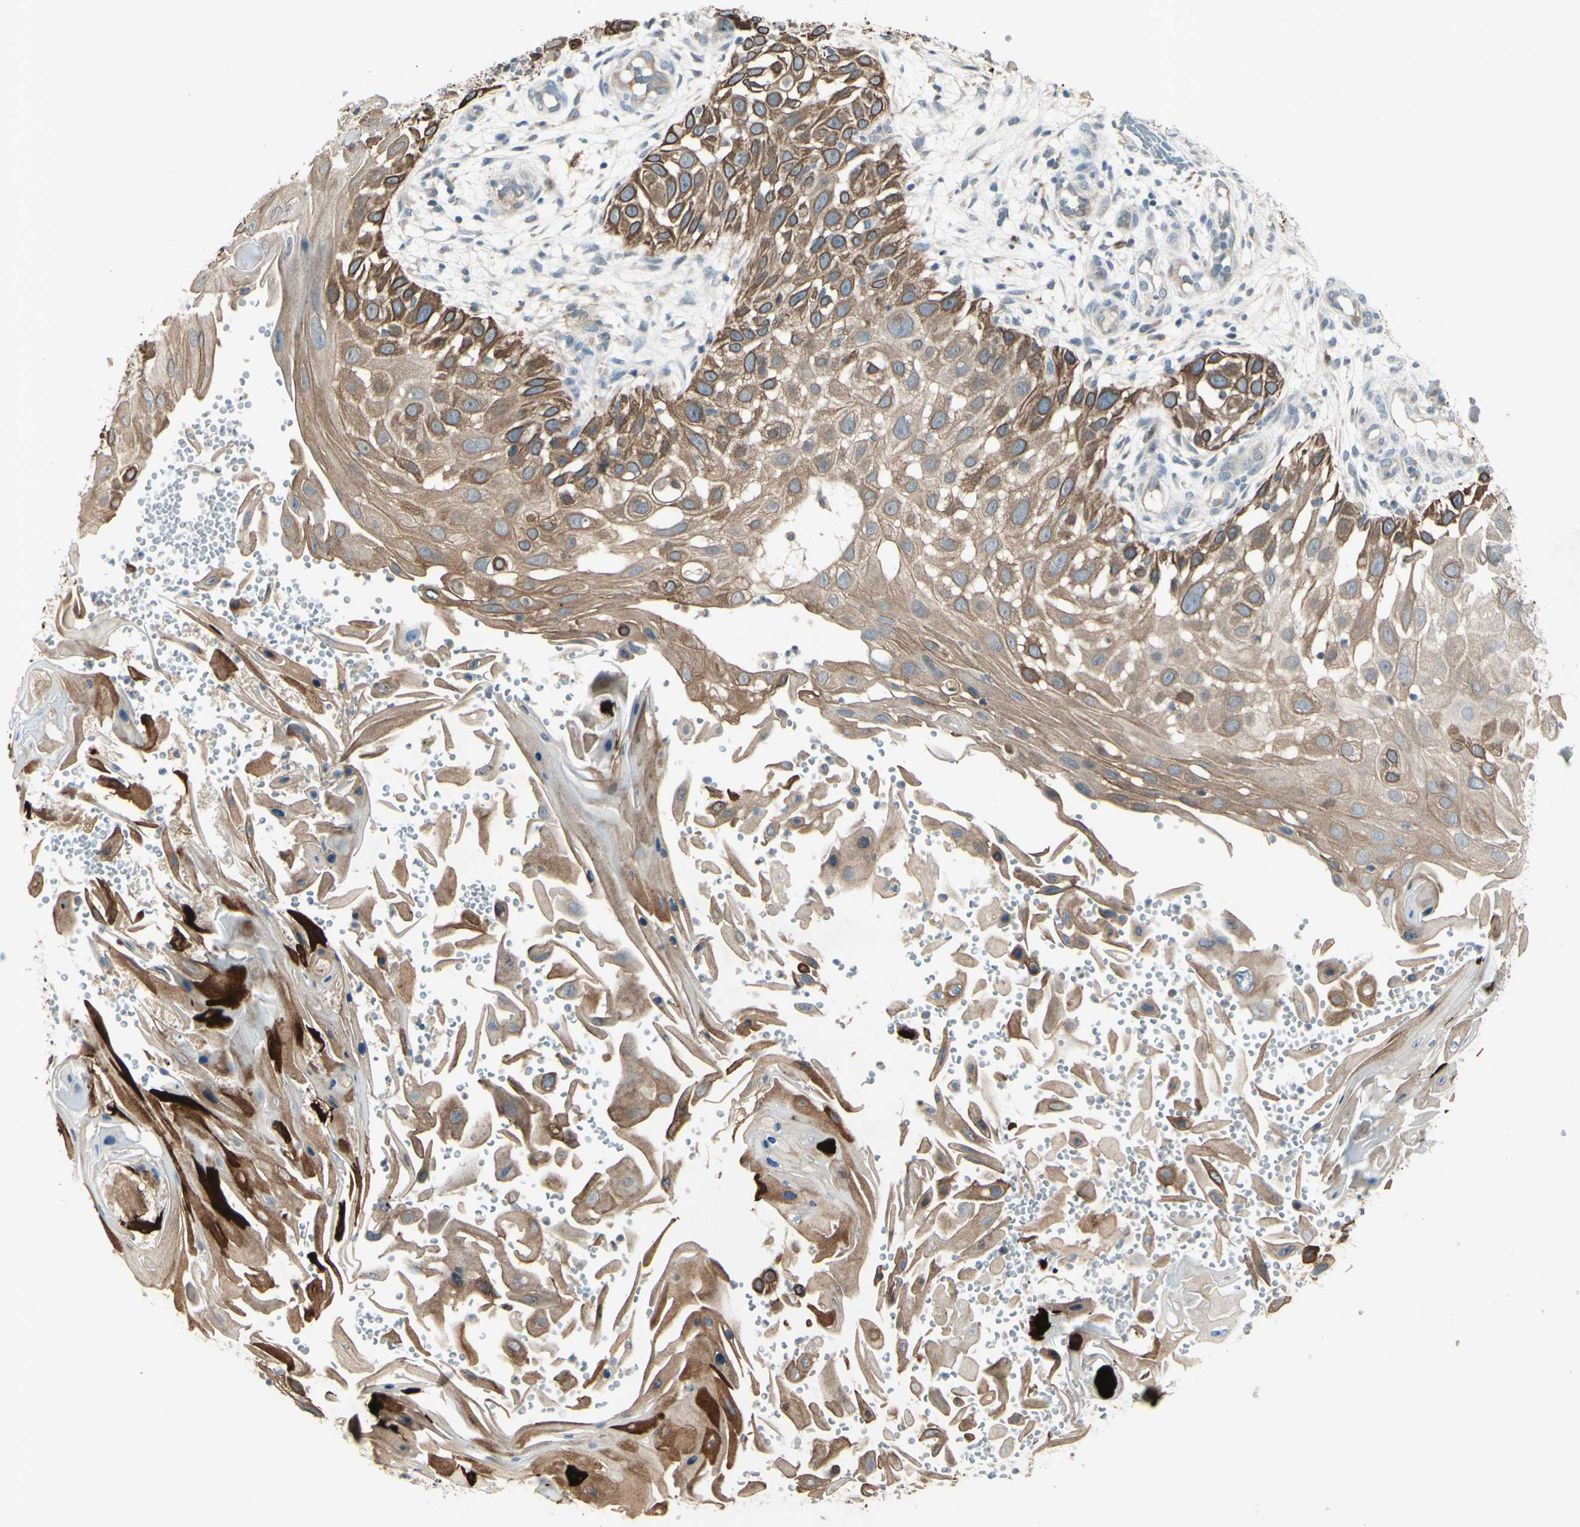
{"staining": {"intensity": "moderate", "quantity": ">75%", "location": "cytoplasmic/membranous"}, "tissue": "skin cancer", "cell_type": "Tumor cells", "image_type": "cancer", "snomed": [{"axis": "morphology", "description": "Squamous cell carcinoma, NOS"}, {"axis": "topography", "description": "Skin"}], "caption": "Human skin squamous cell carcinoma stained with a brown dye displays moderate cytoplasmic/membranous positive positivity in approximately >75% of tumor cells.", "gene": "FGFR2", "patient": {"sex": "female", "age": 44}}